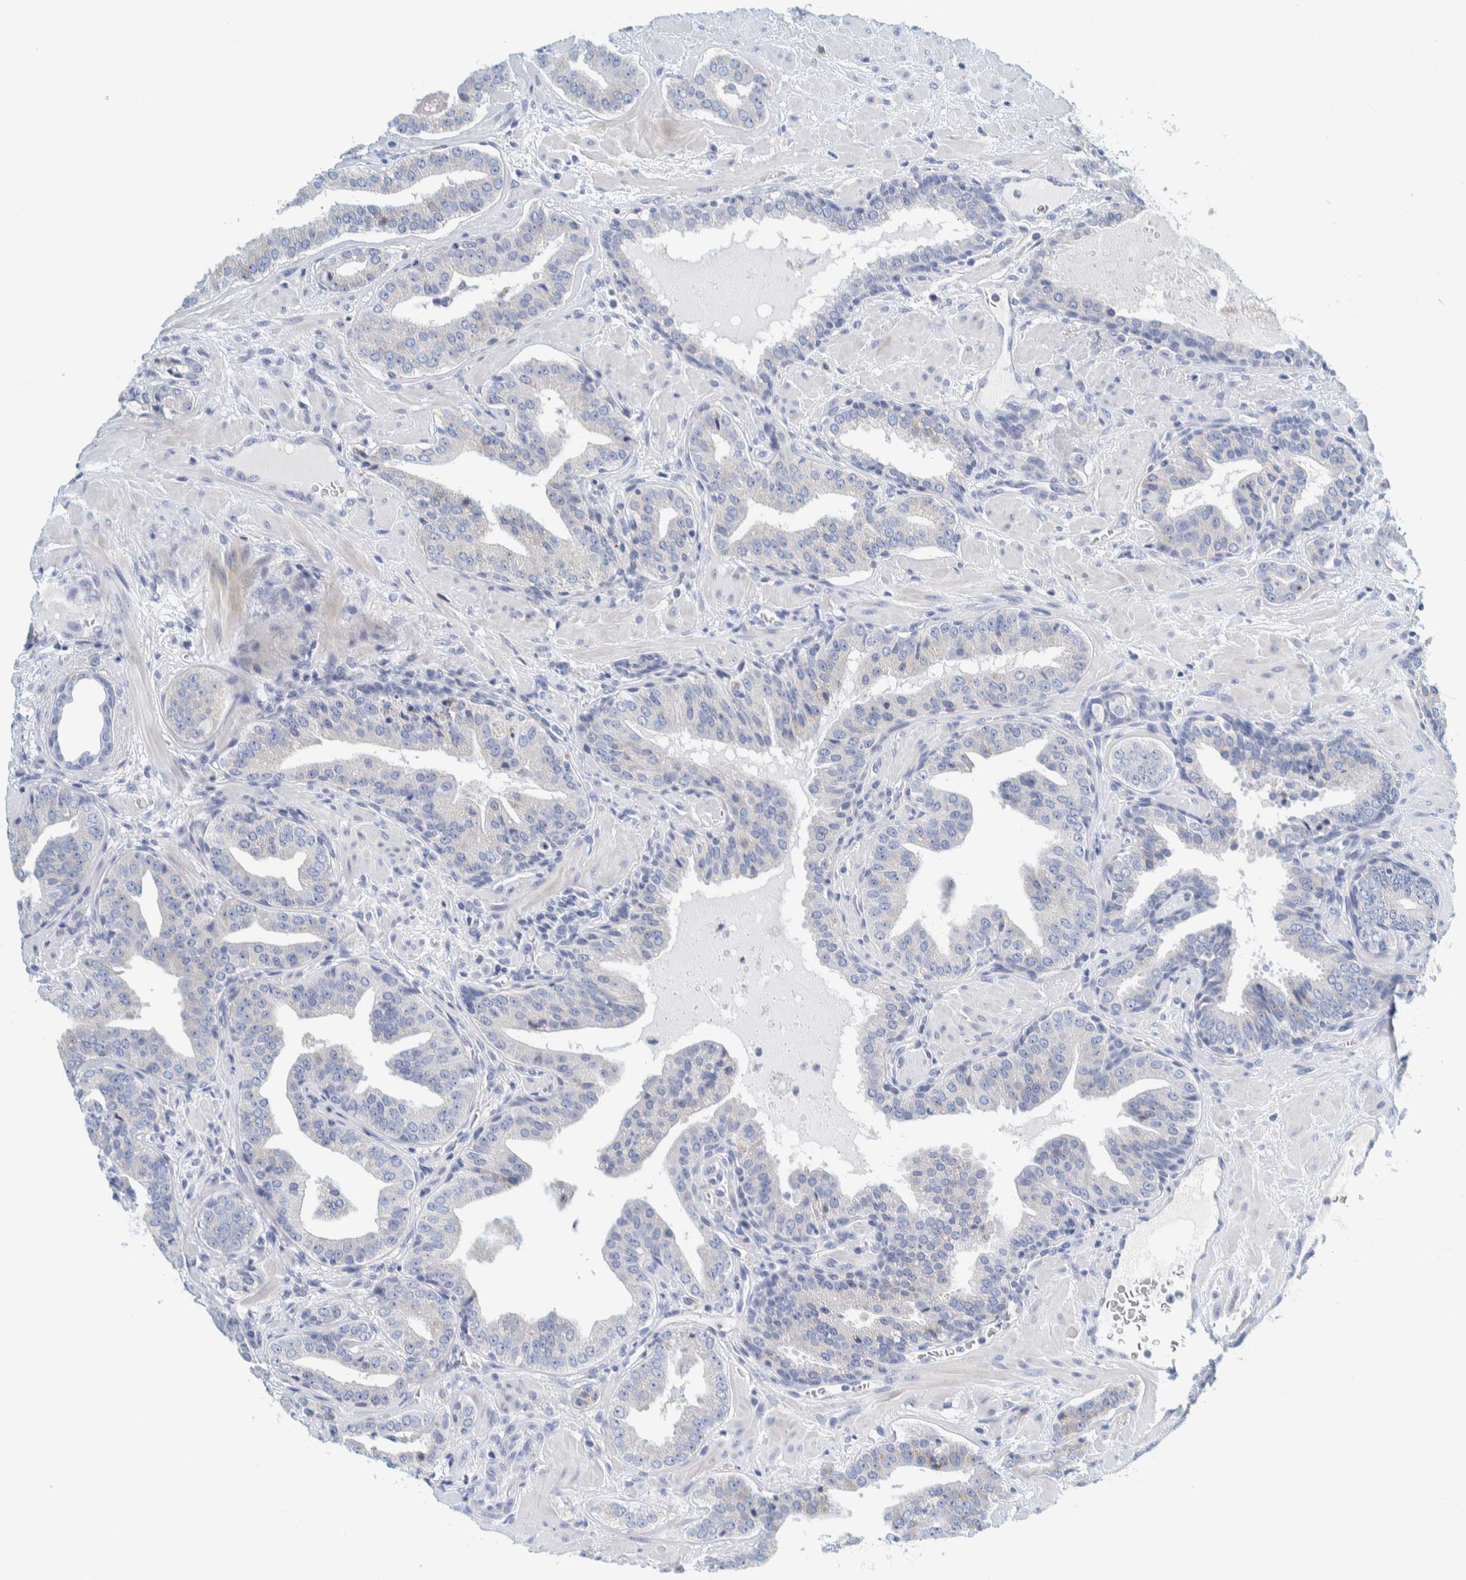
{"staining": {"intensity": "negative", "quantity": "none", "location": "none"}, "tissue": "prostate cancer", "cell_type": "Tumor cells", "image_type": "cancer", "snomed": [{"axis": "morphology", "description": "Adenocarcinoma, Low grade"}, {"axis": "topography", "description": "Prostate"}], "caption": "Prostate low-grade adenocarcinoma was stained to show a protein in brown. There is no significant positivity in tumor cells.", "gene": "MOG", "patient": {"sex": "male", "age": 62}}